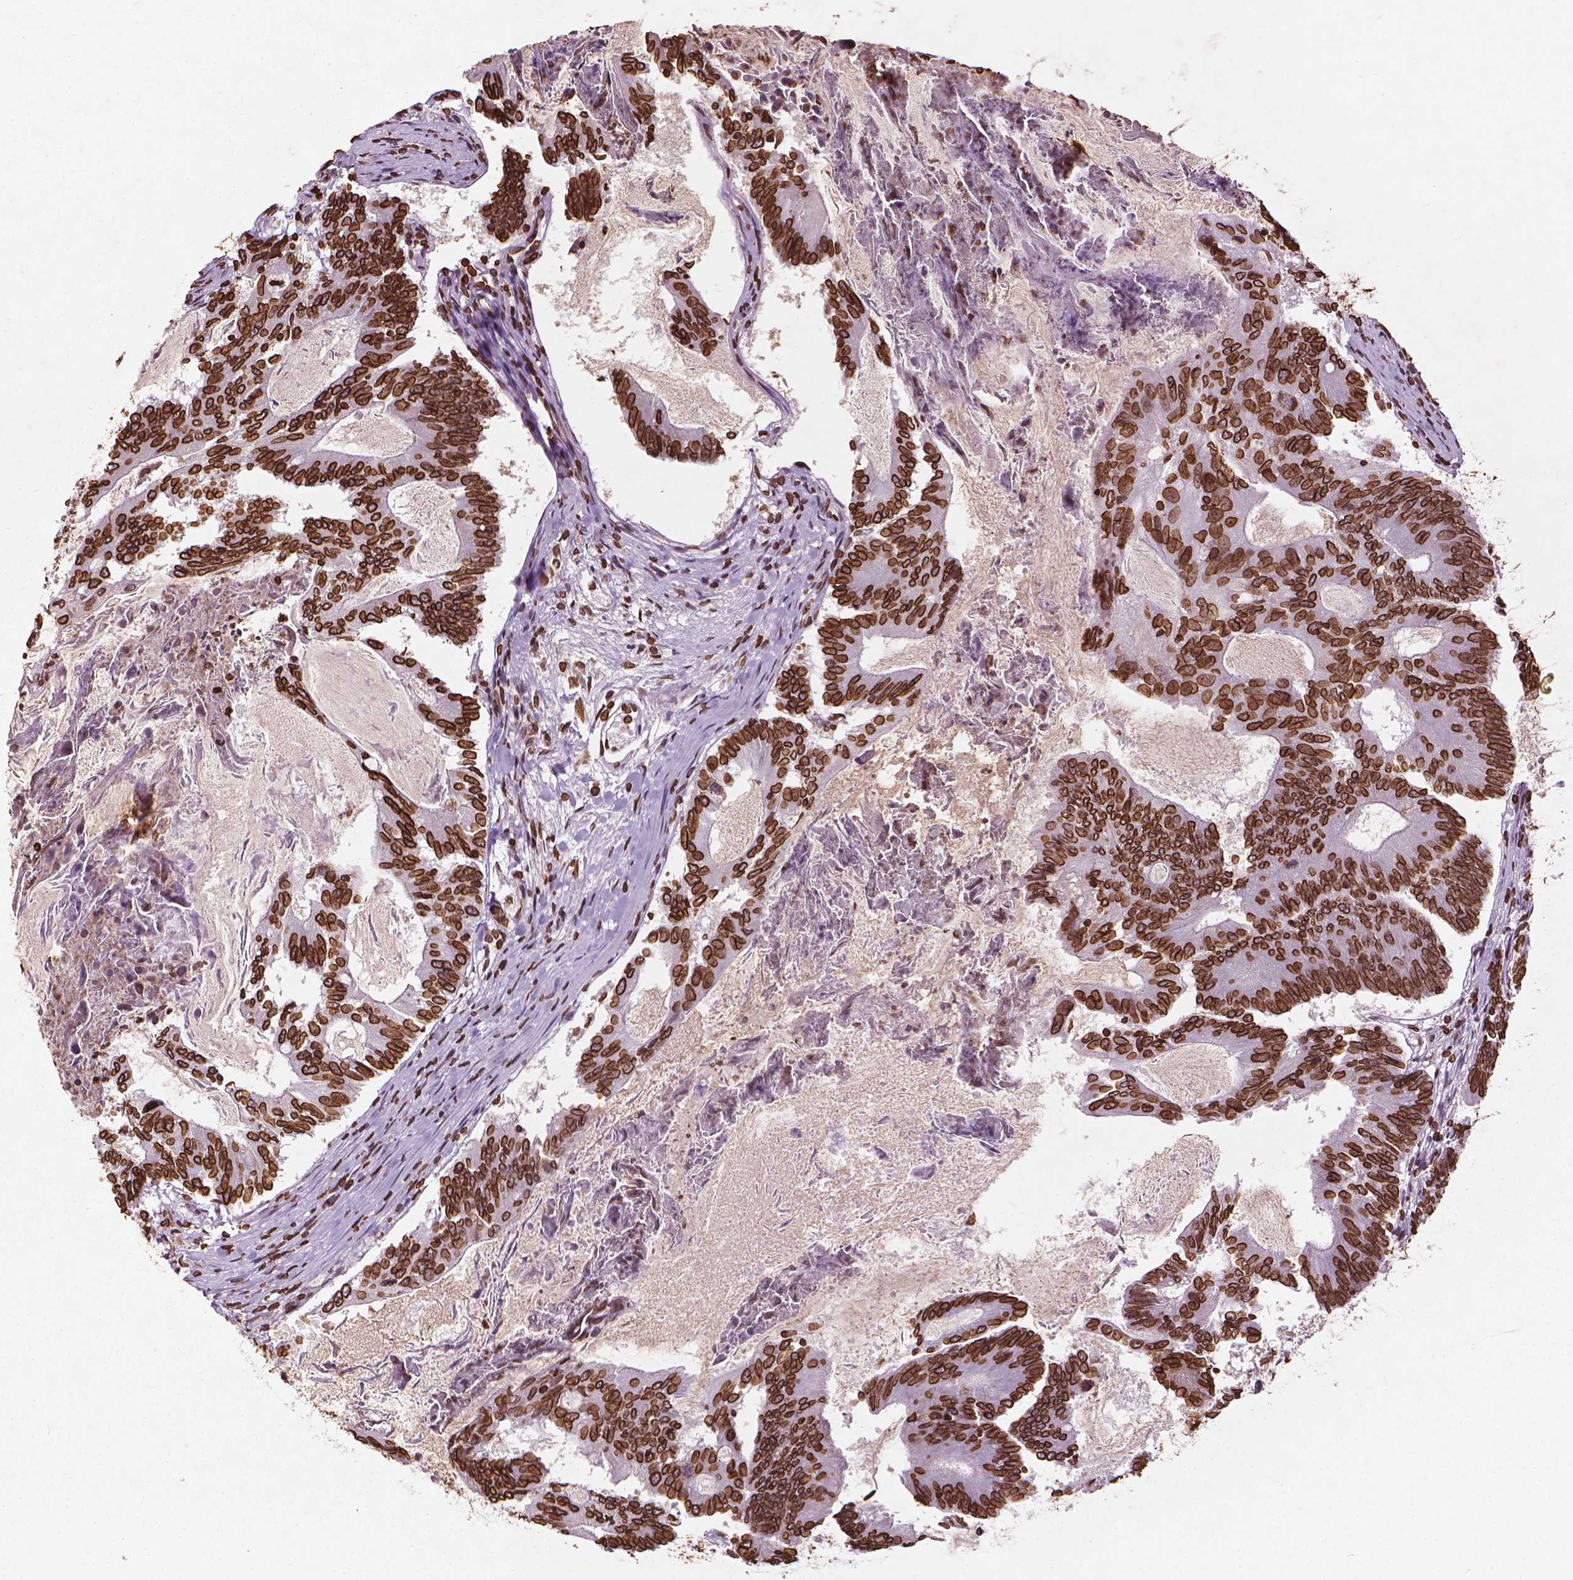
{"staining": {"intensity": "strong", "quantity": ">75%", "location": "cytoplasmic/membranous,nuclear"}, "tissue": "colorectal cancer", "cell_type": "Tumor cells", "image_type": "cancer", "snomed": [{"axis": "morphology", "description": "Adenocarcinoma, NOS"}, {"axis": "topography", "description": "Colon"}], "caption": "An image of human colorectal cancer (adenocarcinoma) stained for a protein shows strong cytoplasmic/membranous and nuclear brown staining in tumor cells. The protein is stained brown, and the nuclei are stained in blue (DAB IHC with brightfield microscopy, high magnification).", "gene": "LMNB1", "patient": {"sex": "female", "age": 70}}